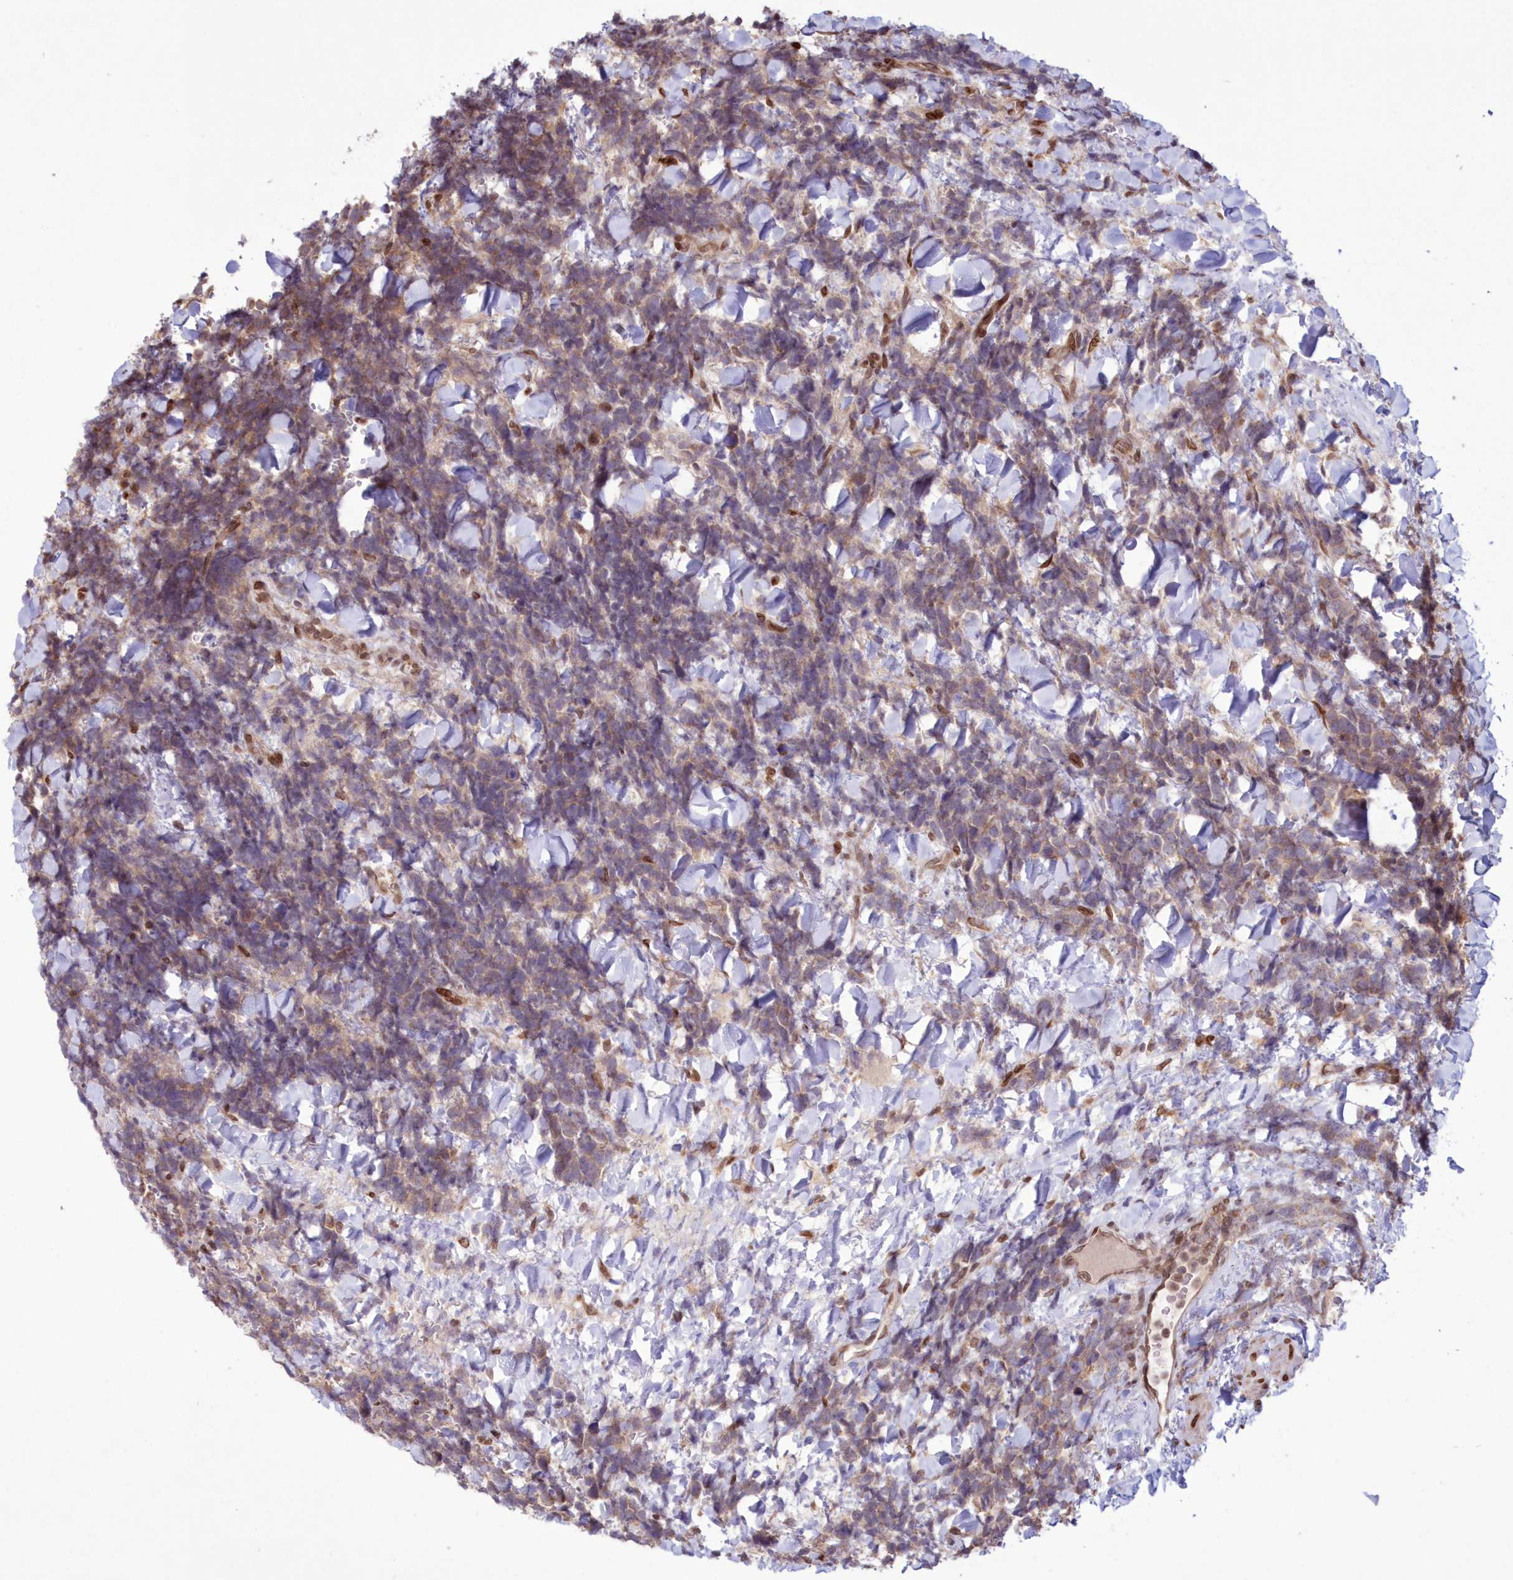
{"staining": {"intensity": "weak", "quantity": ">75%", "location": "cytoplasmic/membranous"}, "tissue": "urothelial cancer", "cell_type": "Tumor cells", "image_type": "cancer", "snomed": [{"axis": "morphology", "description": "Urothelial carcinoma, High grade"}, {"axis": "topography", "description": "Urinary bladder"}], "caption": "Immunohistochemistry (IHC) of urothelial cancer demonstrates low levels of weak cytoplasmic/membranous positivity in approximately >75% of tumor cells.", "gene": "DNAJC27", "patient": {"sex": "female", "age": 82}}